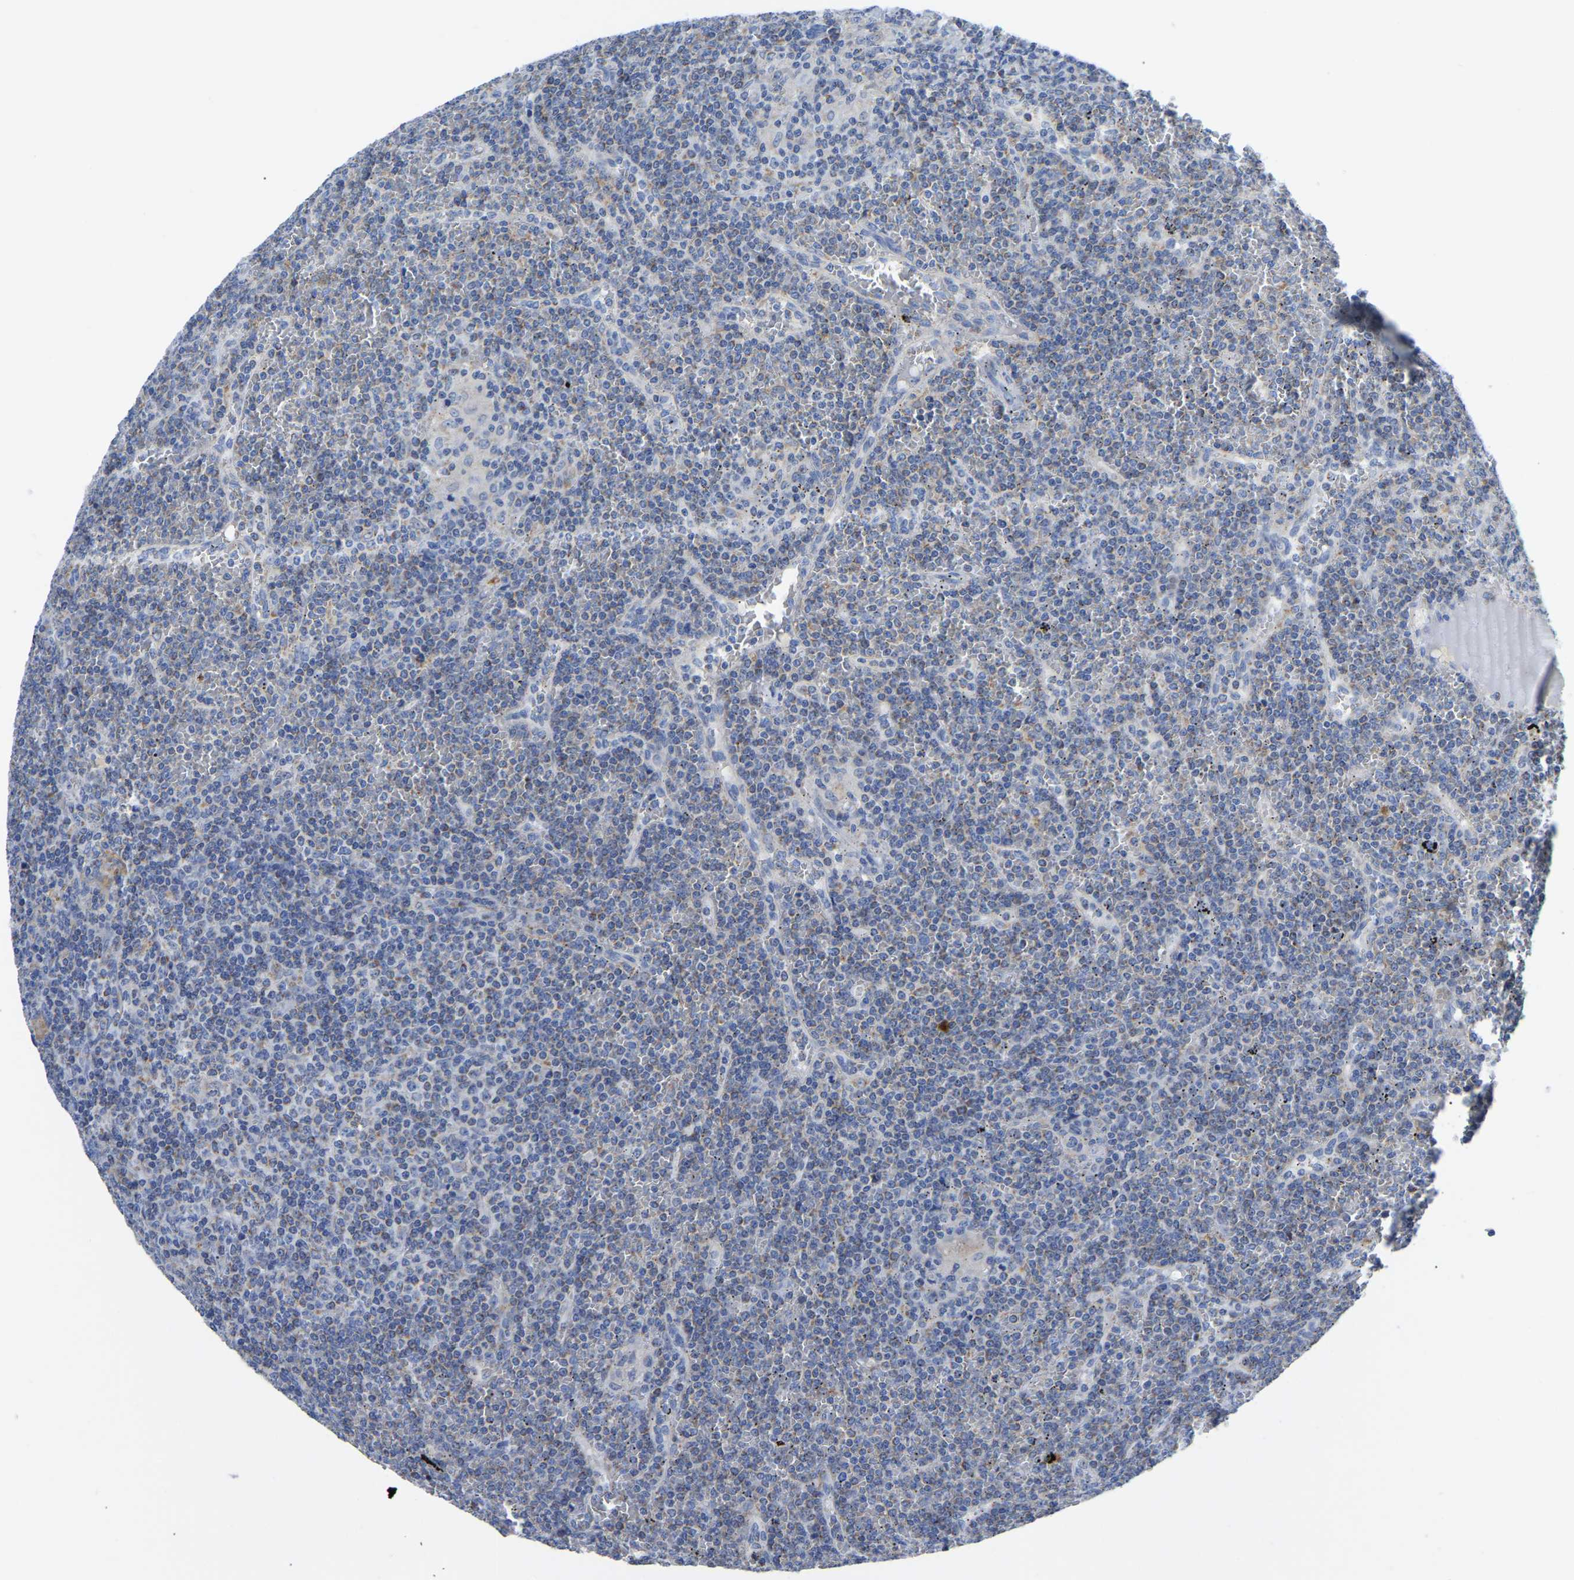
{"staining": {"intensity": "negative", "quantity": "none", "location": "none"}, "tissue": "lymphoma", "cell_type": "Tumor cells", "image_type": "cancer", "snomed": [{"axis": "morphology", "description": "Malignant lymphoma, non-Hodgkin's type, Low grade"}, {"axis": "topography", "description": "Spleen"}], "caption": "There is no significant staining in tumor cells of malignant lymphoma, non-Hodgkin's type (low-grade). The staining was performed using DAB to visualize the protein expression in brown, while the nuclei were stained in blue with hematoxylin (Magnification: 20x).", "gene": "ETFA", "patient": {"sex": "female", "age": 19}}